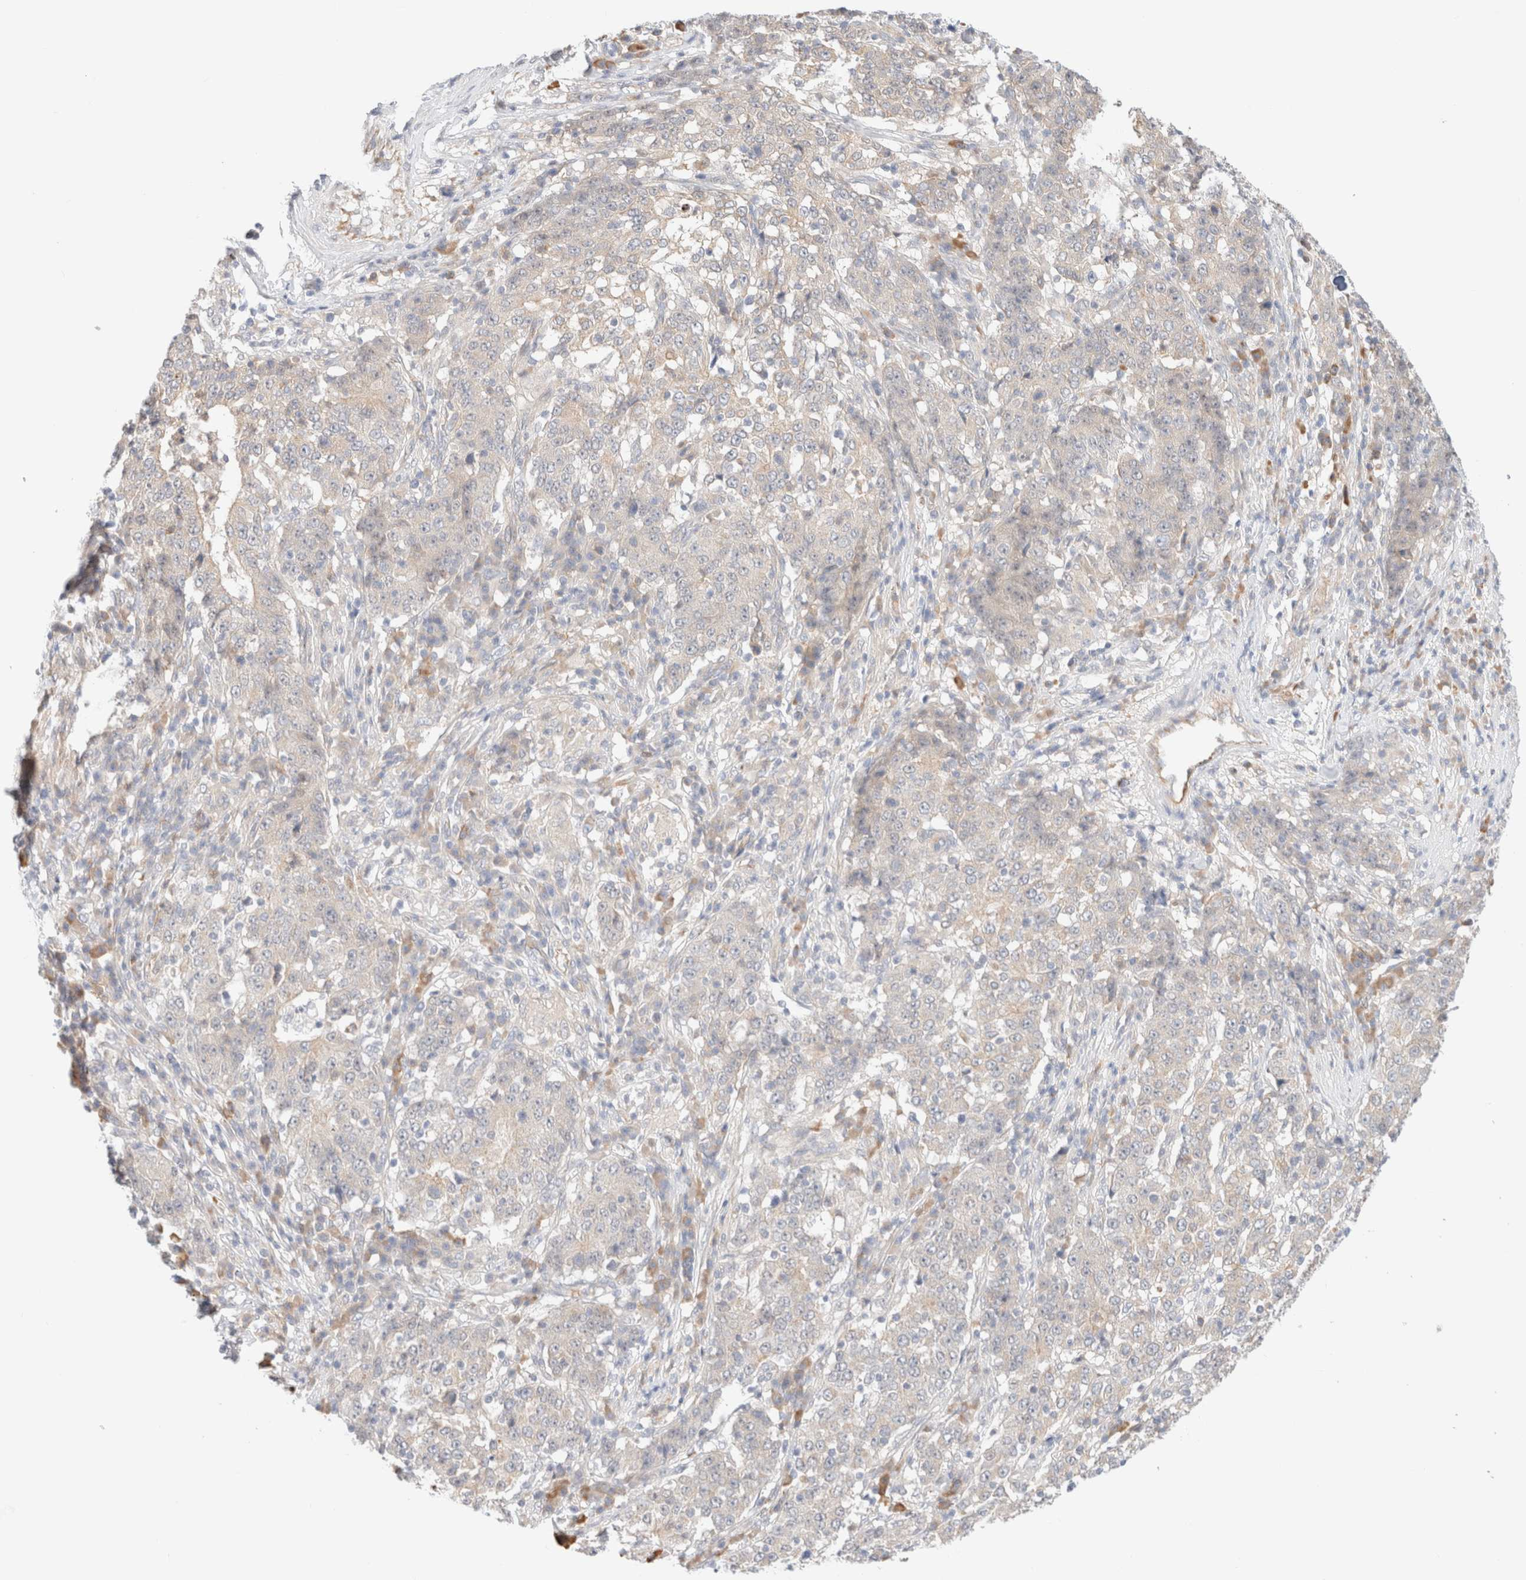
{"staining": {"intensity": "negative", "quantity": "none", "location": "none"}, "tissue": "stomach cancer", "cell_type": "Tumor cells", "image_type": "cancer", "snomed": [{"axis": "morphology", "description": "Adenocarcinoma, NOS"}, {"axis": "topography", "description": "Stomach"}], "caption": "Tumor cells are negative for protein expression in human stomach cancer (adenocarcinoma).", "gene": "UNC13B", "patient": {"sex": "male", "age": 59}}